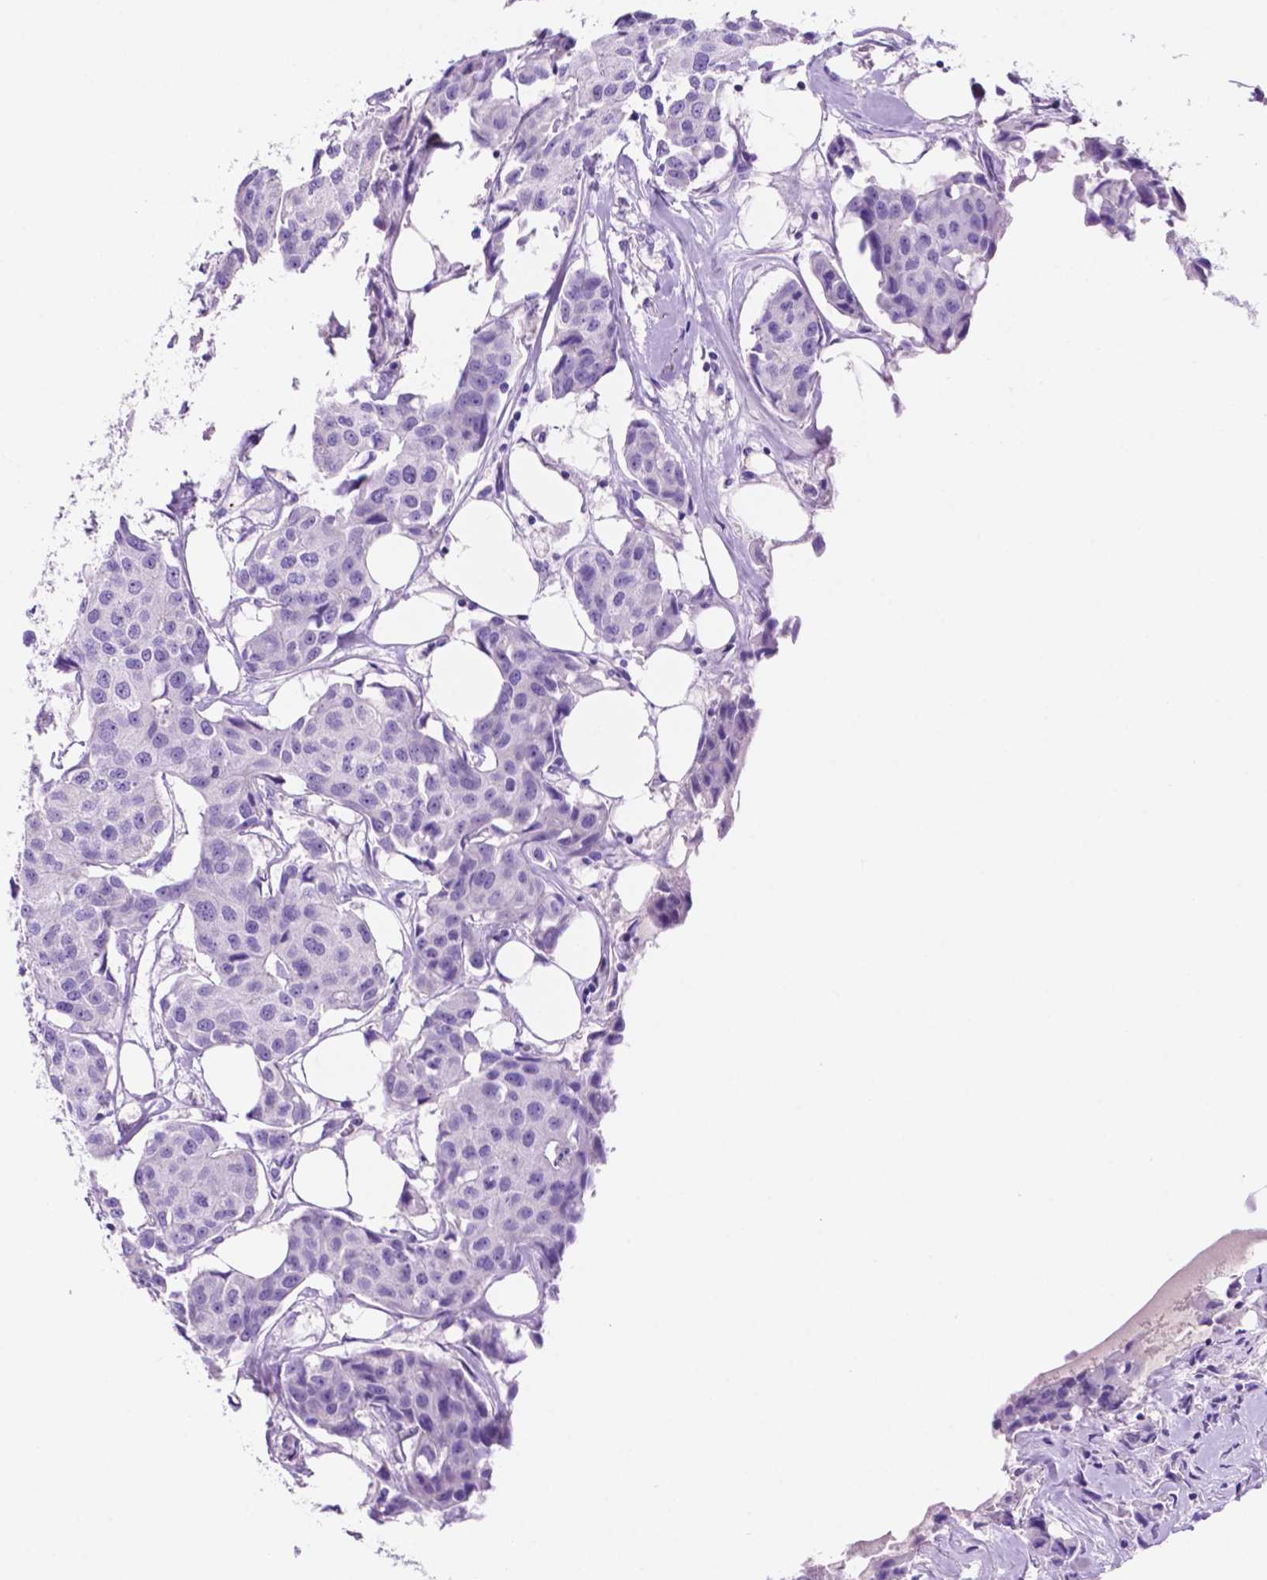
{"staining": {"intensity": "negative", "quantity": "none", "location": "none"}, "tissue": "breast cancer", "cell_type": "Tumor cells", "image_type": "cancer", "snomed": [{"axis": "morphology", "description": "Duct carcinoma"}, {"axis": "topography", "description": "Breast"}, {"axis": "topography", "description": "Lymph node"}], "caption": "Immunohistochemical staining of human intraductal carcinoma (breast) shows no significant expression in tumor cells.", "gene": "FOXB2", "patient": {"sex": "female", "age": 80}}